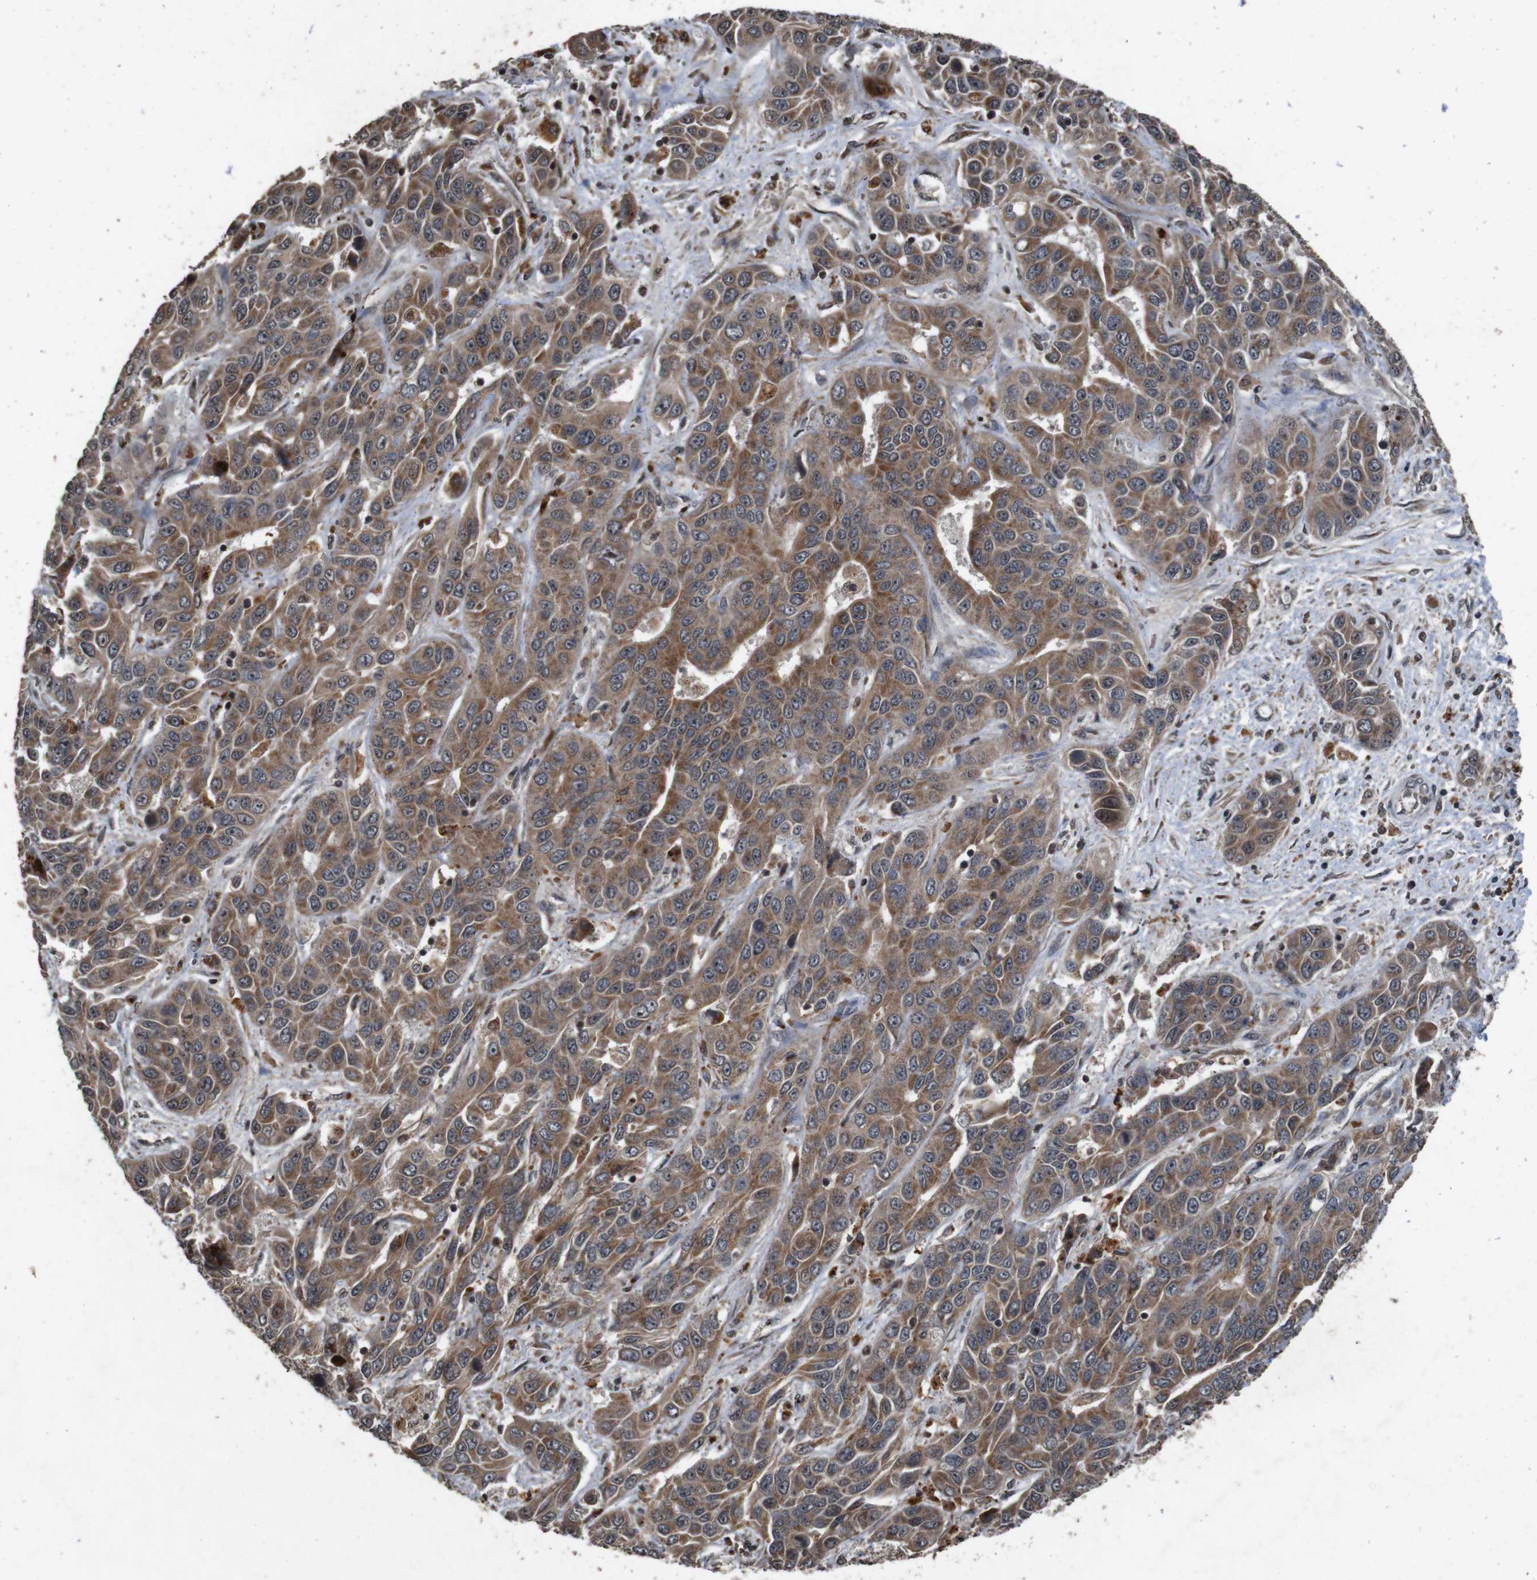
{"staining": {"intensity": "strong", "quantity": ">75%", "location": "cytoplasmic/membranous"}, "tissue": "liver cancer", "cell_type": "Tumor cells", "image_type": "cancer", "snomed": [{"axis": "morphology", "description": "Cholangiocarcinoma"}, {"axis": "topography", "description": "Liver"}], "caption": "This is an image of immunohistochemistry (IHC) staining of liver cancer (cholangiocarcinoma), which shows strong staining in the cytoplasmic/membranous of tumor cells.", "gene": "SORL1", "patient": {"sex": "female", "age": 52}}